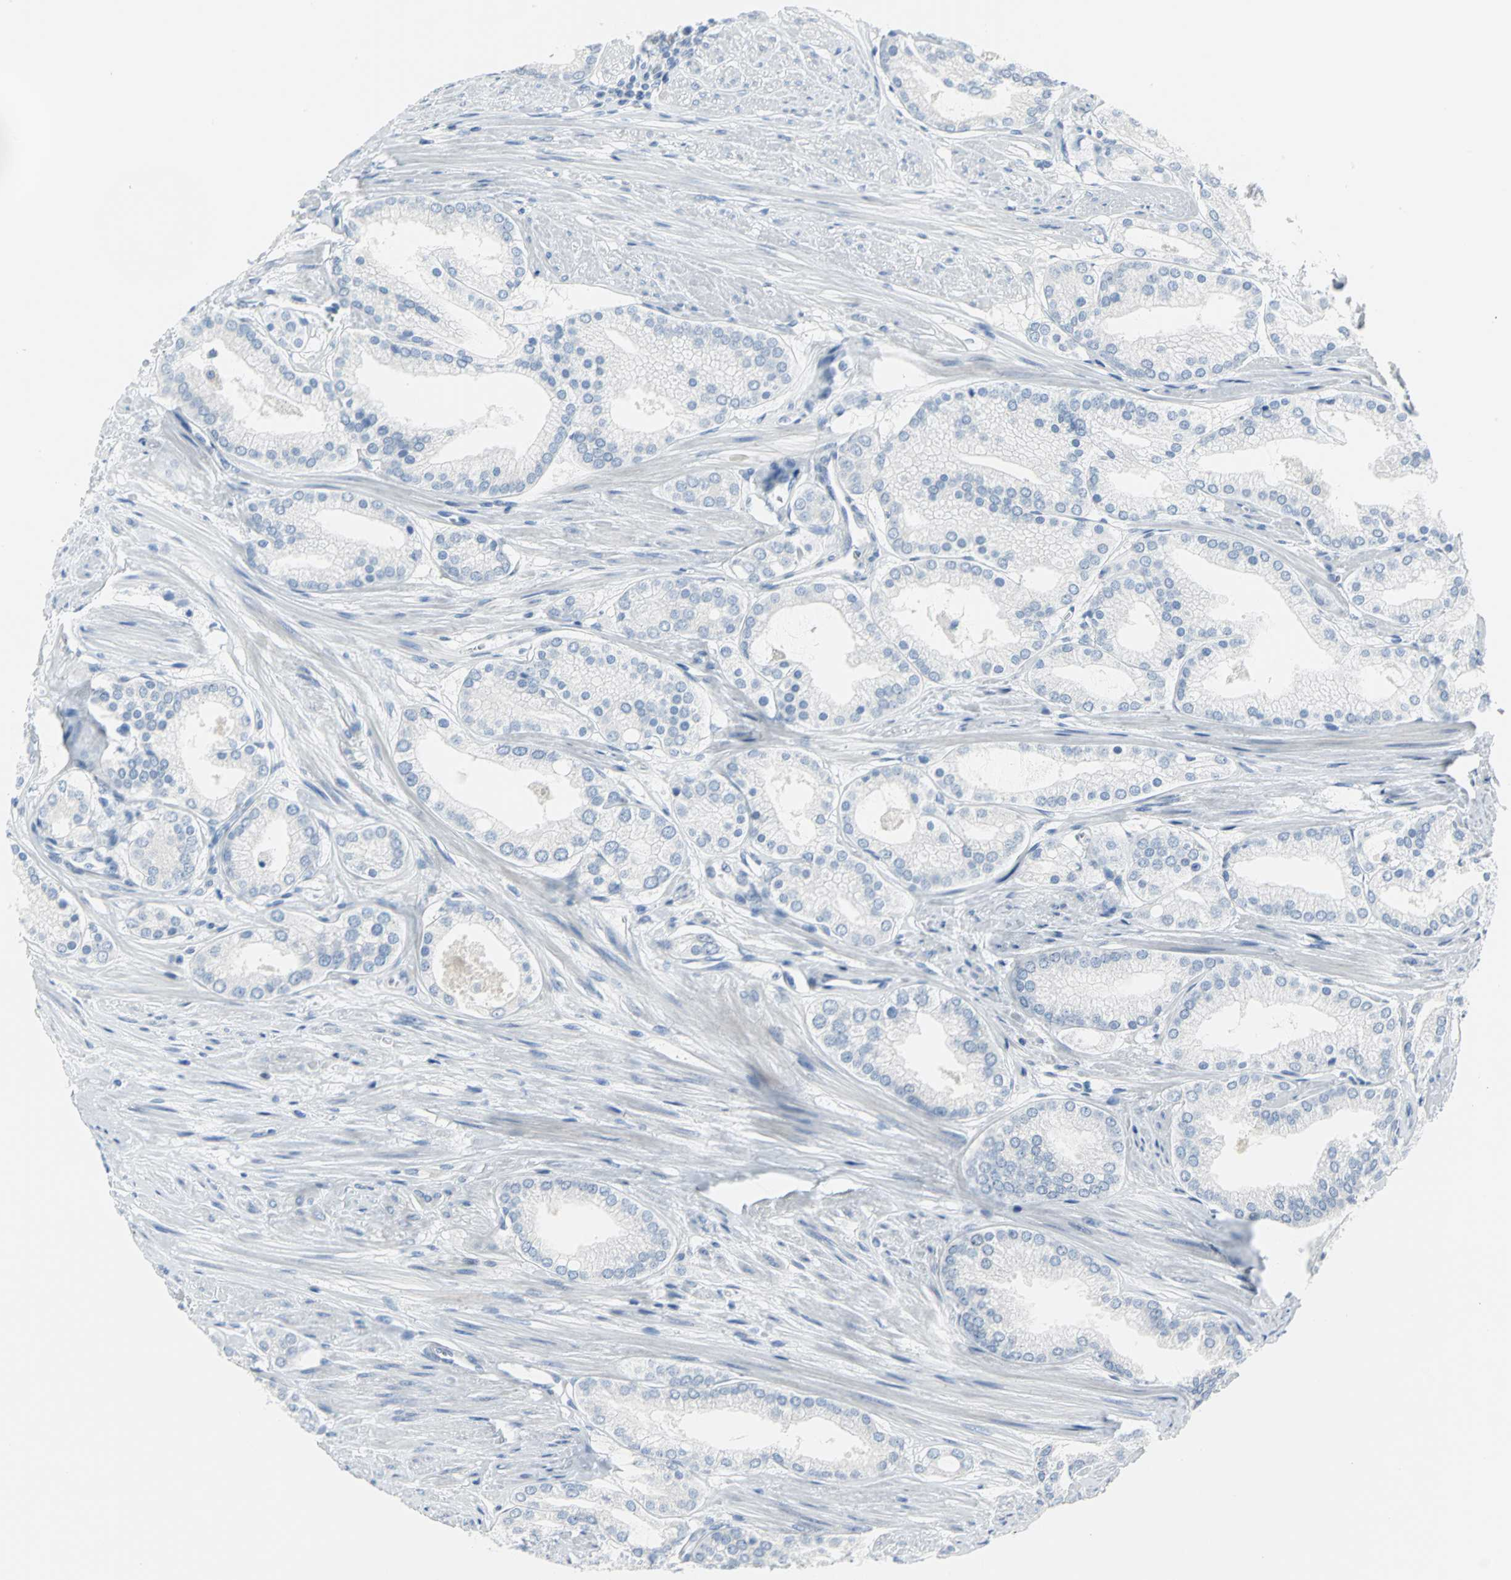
{"staining": {"intensity": "negative", "quantity": "none", "location": "none"}, "tissue": "prostate cancer", "cell_type": "Tumor cells", "image_type": "cancer", "snomed": [{"axis": "morphology", "description": "Adenocarcinoma, High grade"}, {"axis": "topography", "description": "Prostate"}], "caption": "Tumor cells show no significant protein expression in adenocarcinoma (high-grade) (prostate).", "gene": "MCM3", "patient": {"sex": "male", "age": 61}}